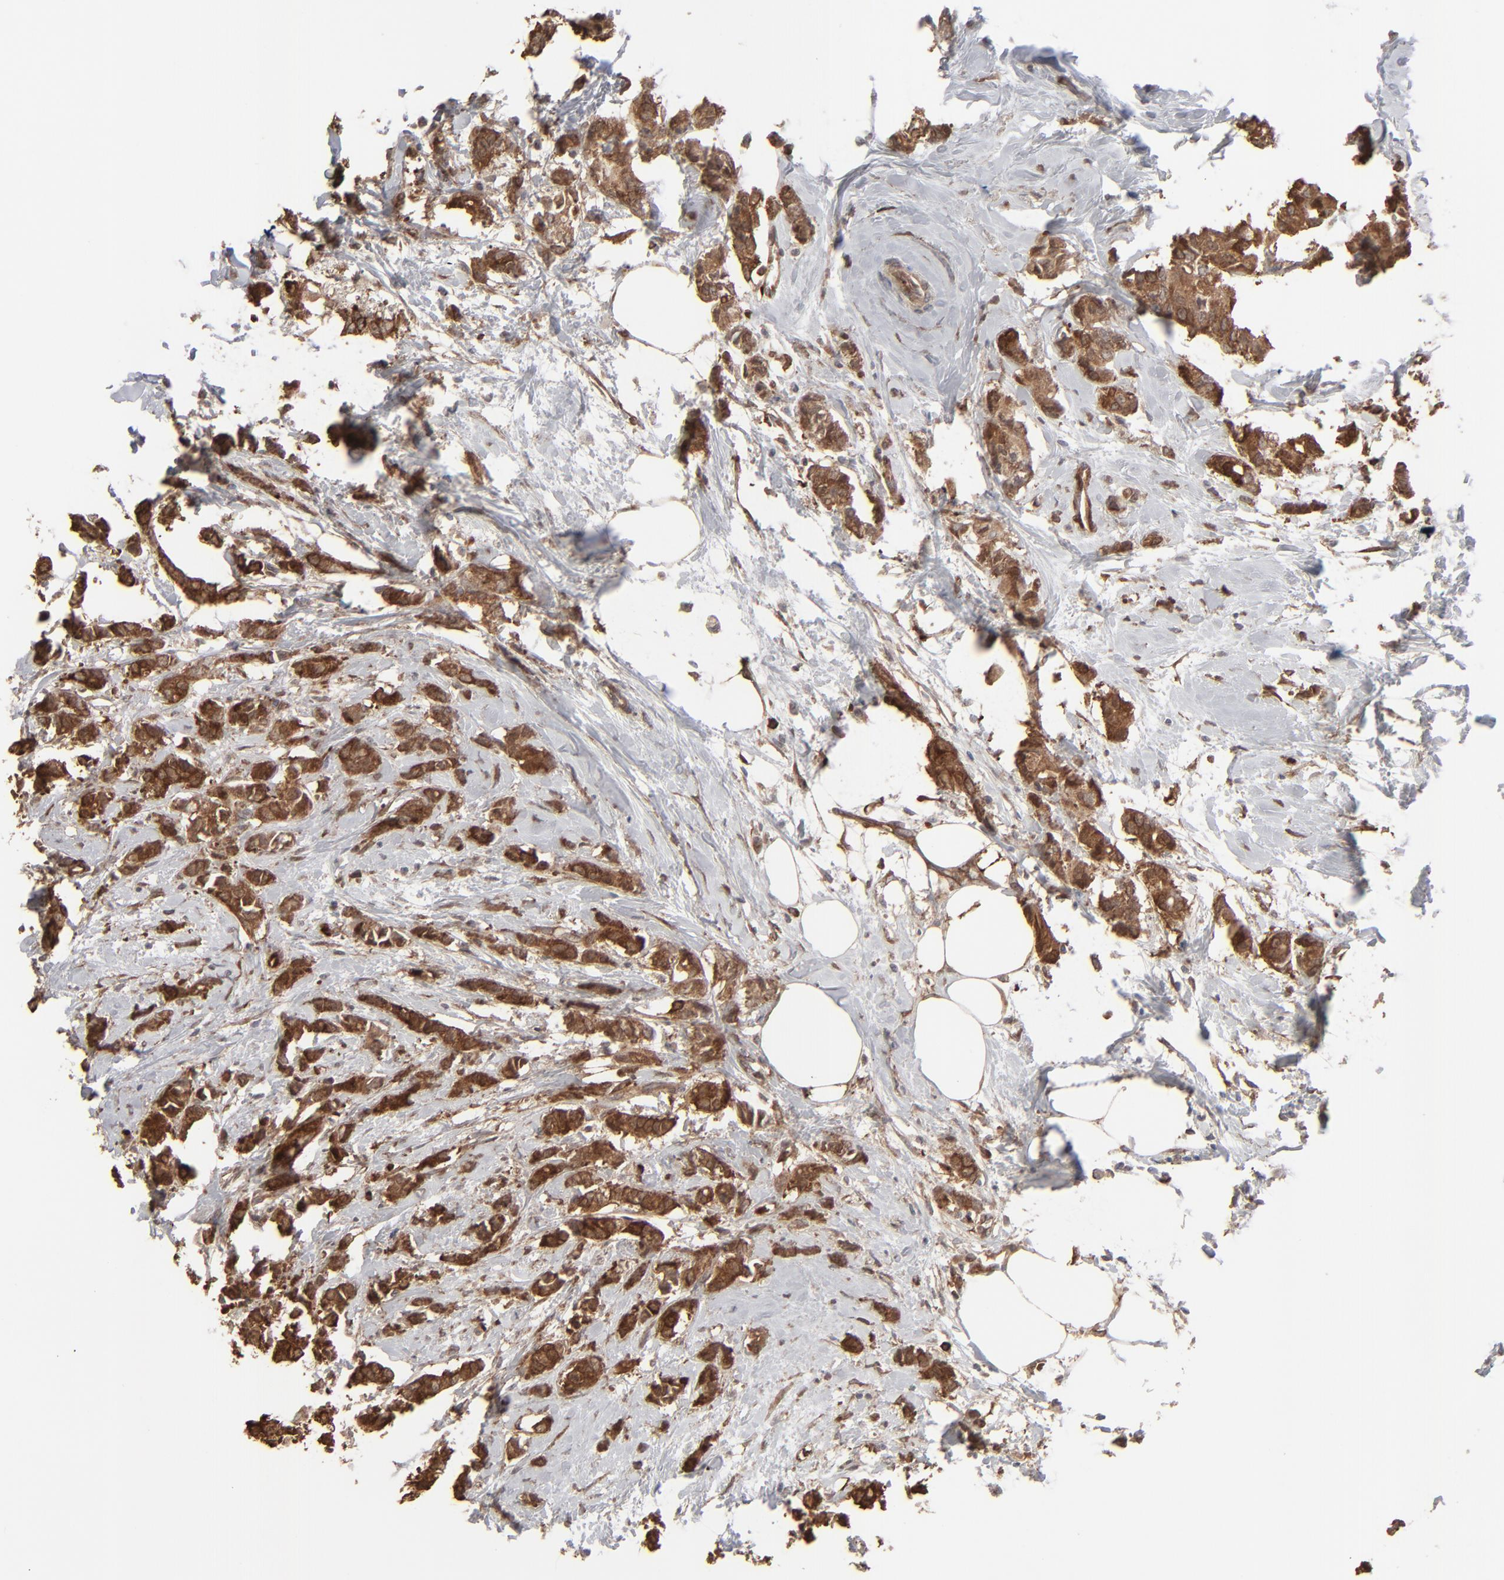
{"staining": {"intensity": "strong", "quantity": ">75%", "location": "cytoplasmic/membranous,nuclear"}, "tissue": "breast cancer", "cell_type": "Tumor cells", "image_type": "cancer", "snomed": [{"axis": "morphology", "description": "Duct carcinoma"}, {"axis": "topography", "description": "Breast"}], "caption": "An IHC micrograph of neoplastic tissue is shown. Protein staining in brown shows strong cytoplasmic/membranous and nuclear positivity in breast invasive ductal carcinoma within tumor cells.", "gene": "NME1-NME2", "patient": {"sex": "female", "age": 84}}